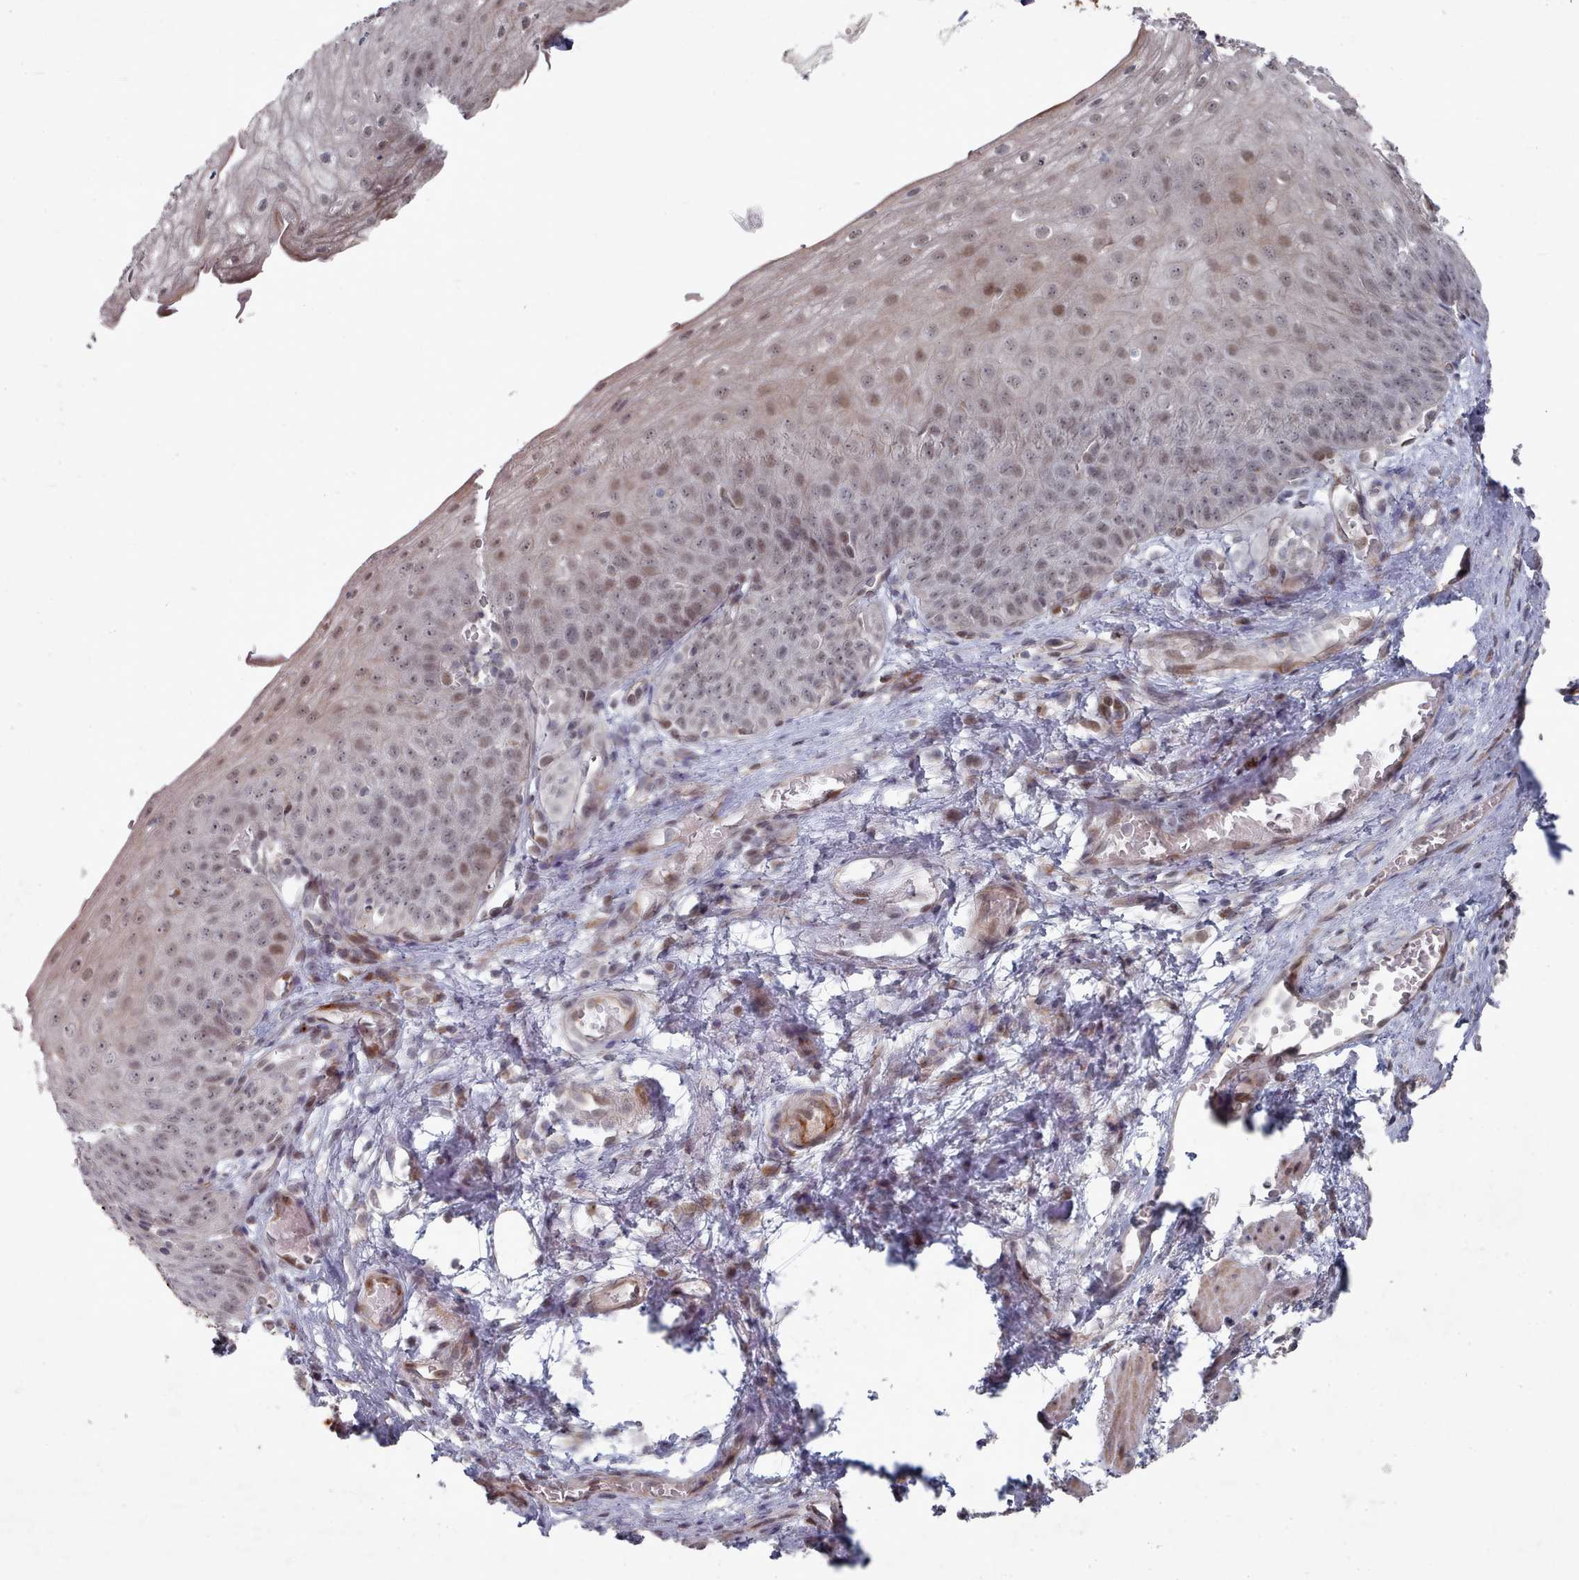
{"staining": {"intensity": "moderate", "quantity": "25%-75%", "location": "nuclear"}, "tissue": "esophagus", "cell_type": "Squamous epithelial cells", "image_type": "normal", "snomed": [{"axis": "morphology", "description": "Normal tissue, NOS"}, {"axis": "topography", "description": "Esophagus"}], "caption": "Moderate nuclear protein positivity is present in about 25%-75% of squamous epithelial cells in esophagus. (IHC, brightfield microscopy, high magnification).", "gene": "CPSF4", "patient": {"sex": "male", "age": 71}}